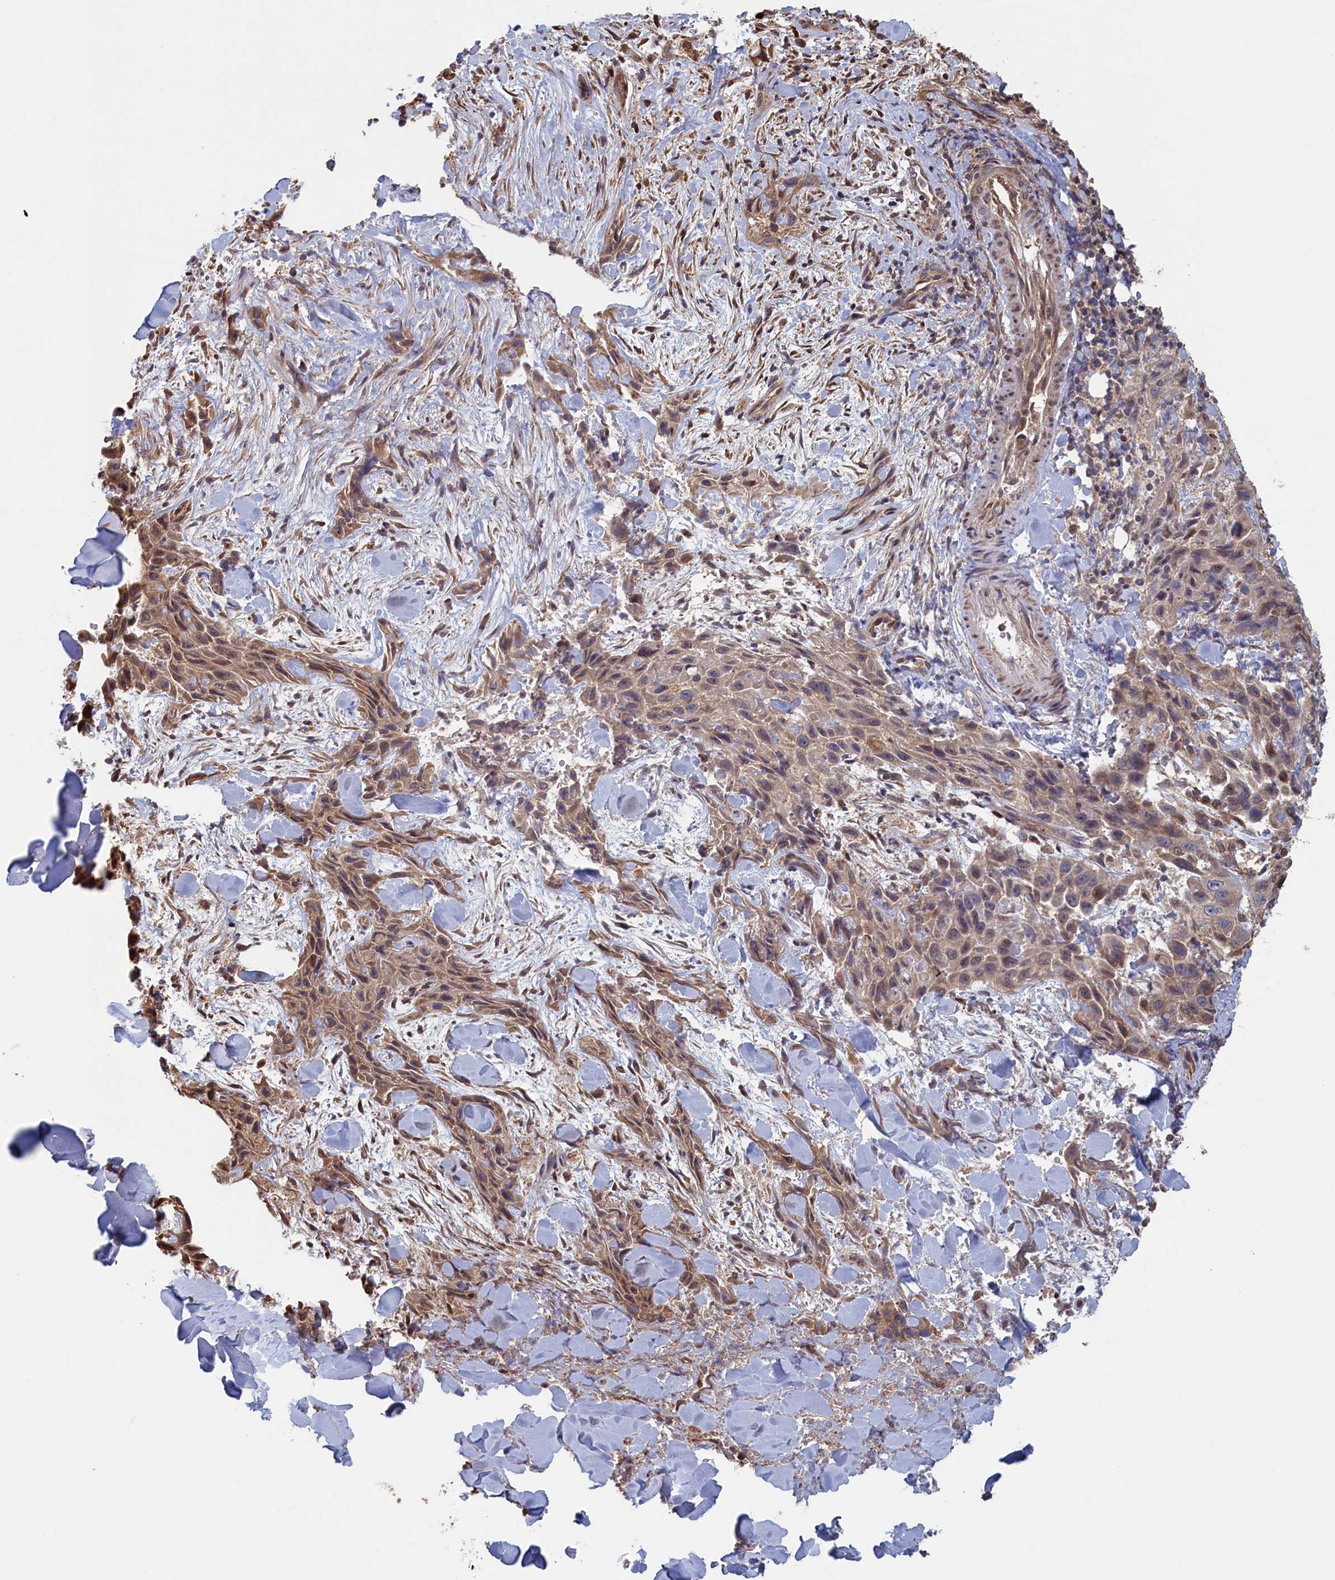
{"staining": {"intensity": "weak", "quantity": ">75%", "location": "cytoplasmic/membranous"}, "tissue": "skin cancer", "cell_type": "Tumor cells", "image_type": "cancer", "snomed": [{"axis": "morphology", "description": "Squamous cell carcinoma, NOS"}, {"axis": "topography", "description": "Skin"}, {"axis": "topography", "description": "Subcutis"}], "caption": "Squamous cell carcinoma (skin) tissue exhibits weak cytoplasmic/membranous staining in approximately >75% of tumor cells, visualized by immunohistochemistry.", "gene": "RILPL1", "patient": {"sex": "male", "age": 73}}